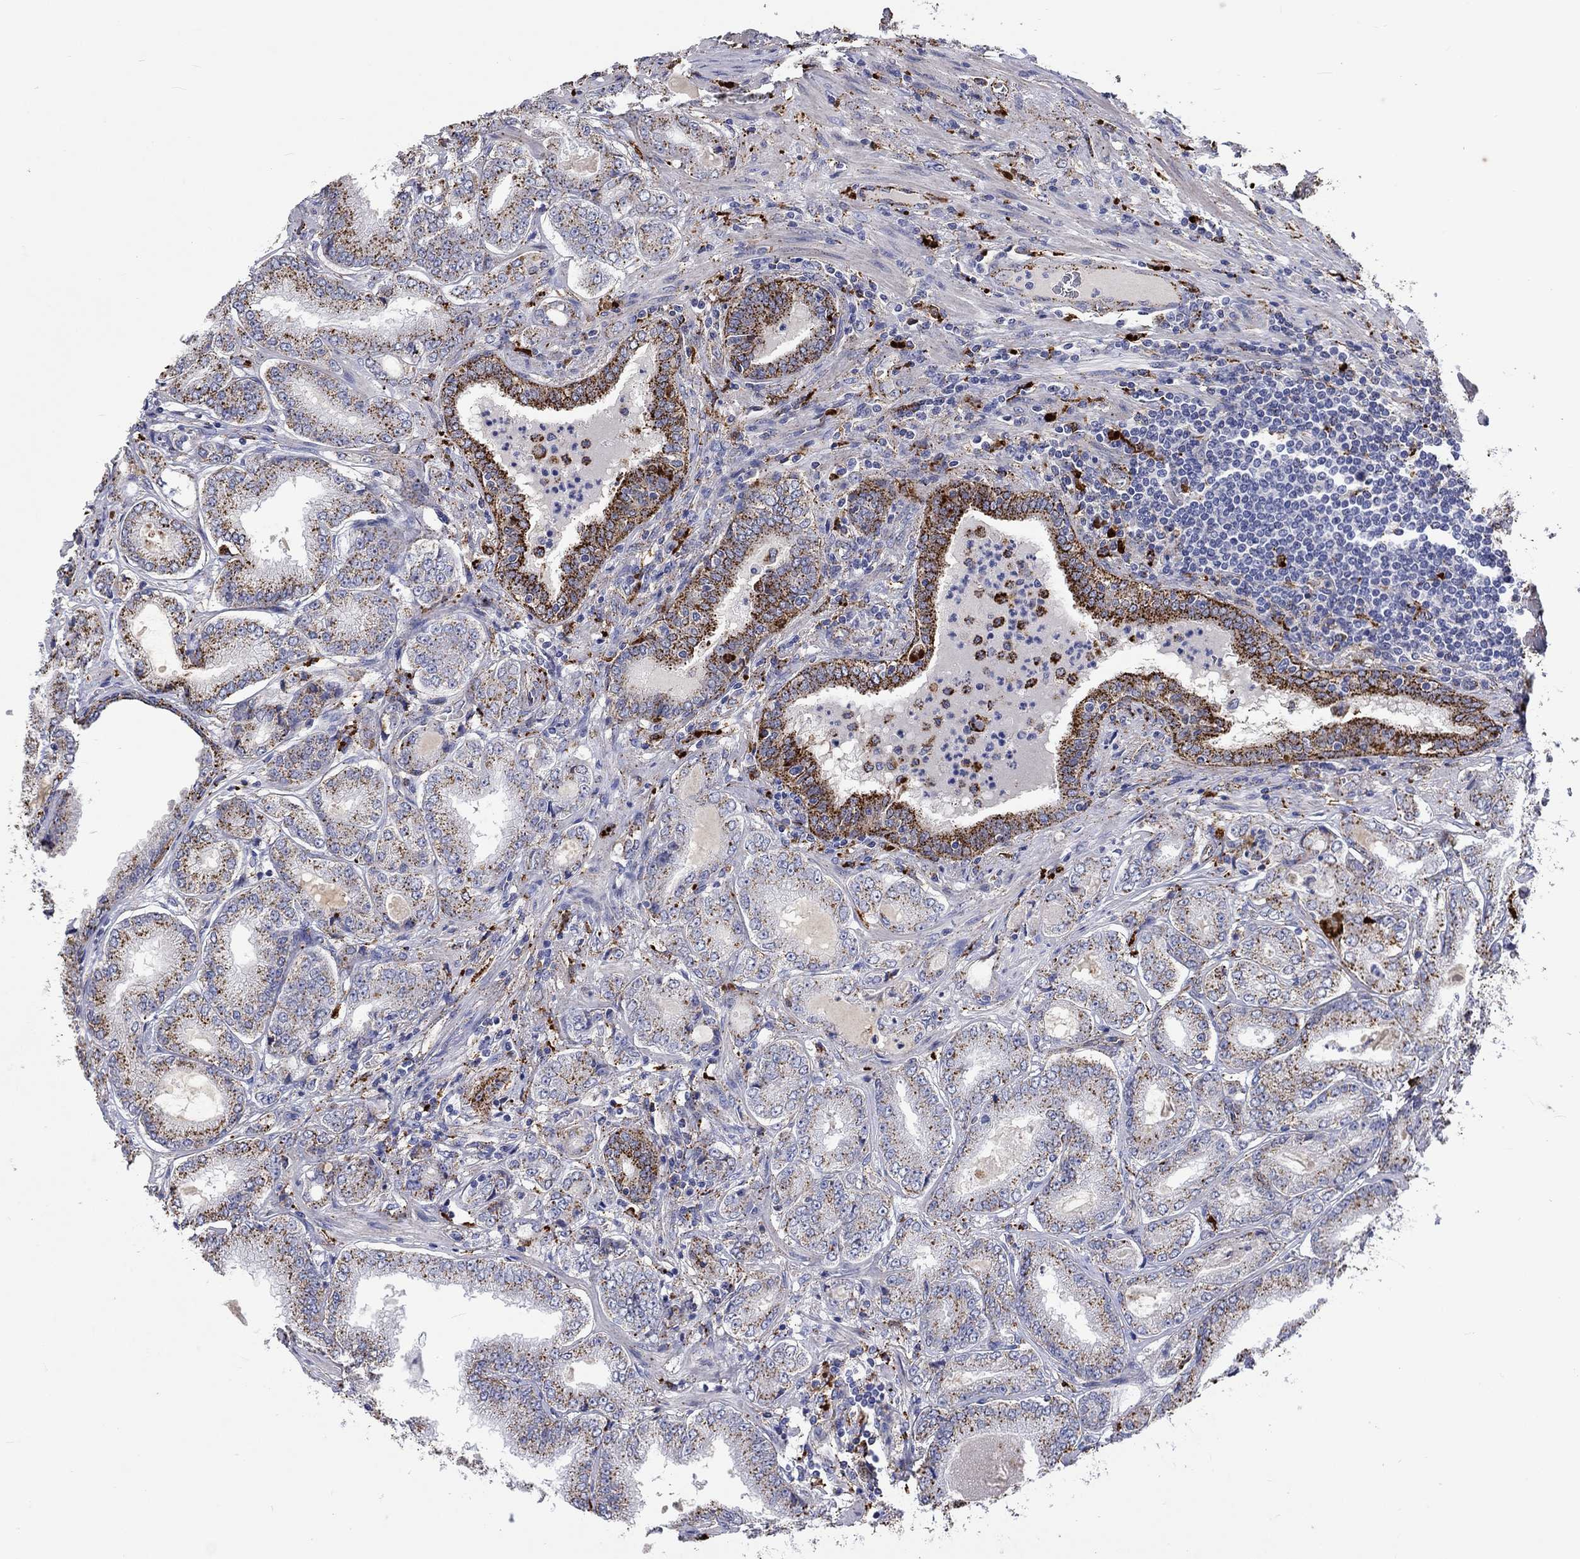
{"staining": {"intensity": "strong", "quantity": "25%-75%", "location": "cytoplasmic/membranous"}, "tissue": "prostate cancer", "cell_type": "Tumor cells", "image_type": "cancer", "snomed": [{"axis": "morphology", "description": "Adenocarcinoma, NOS"}, {"axis": "topography", "description": "Prostate"}], "caption": "Protein analysis of prostate cancer tissue shows strong cytoplasmic/membranous staining in approximately 25%-75% of tumor cells. (DAB (3,3'-diaminobenzidine) IHC, brown staining for protein, blue staining for nuclei).", "gene": "CTSB", "patient": {"sex": "male", "age": 65}}